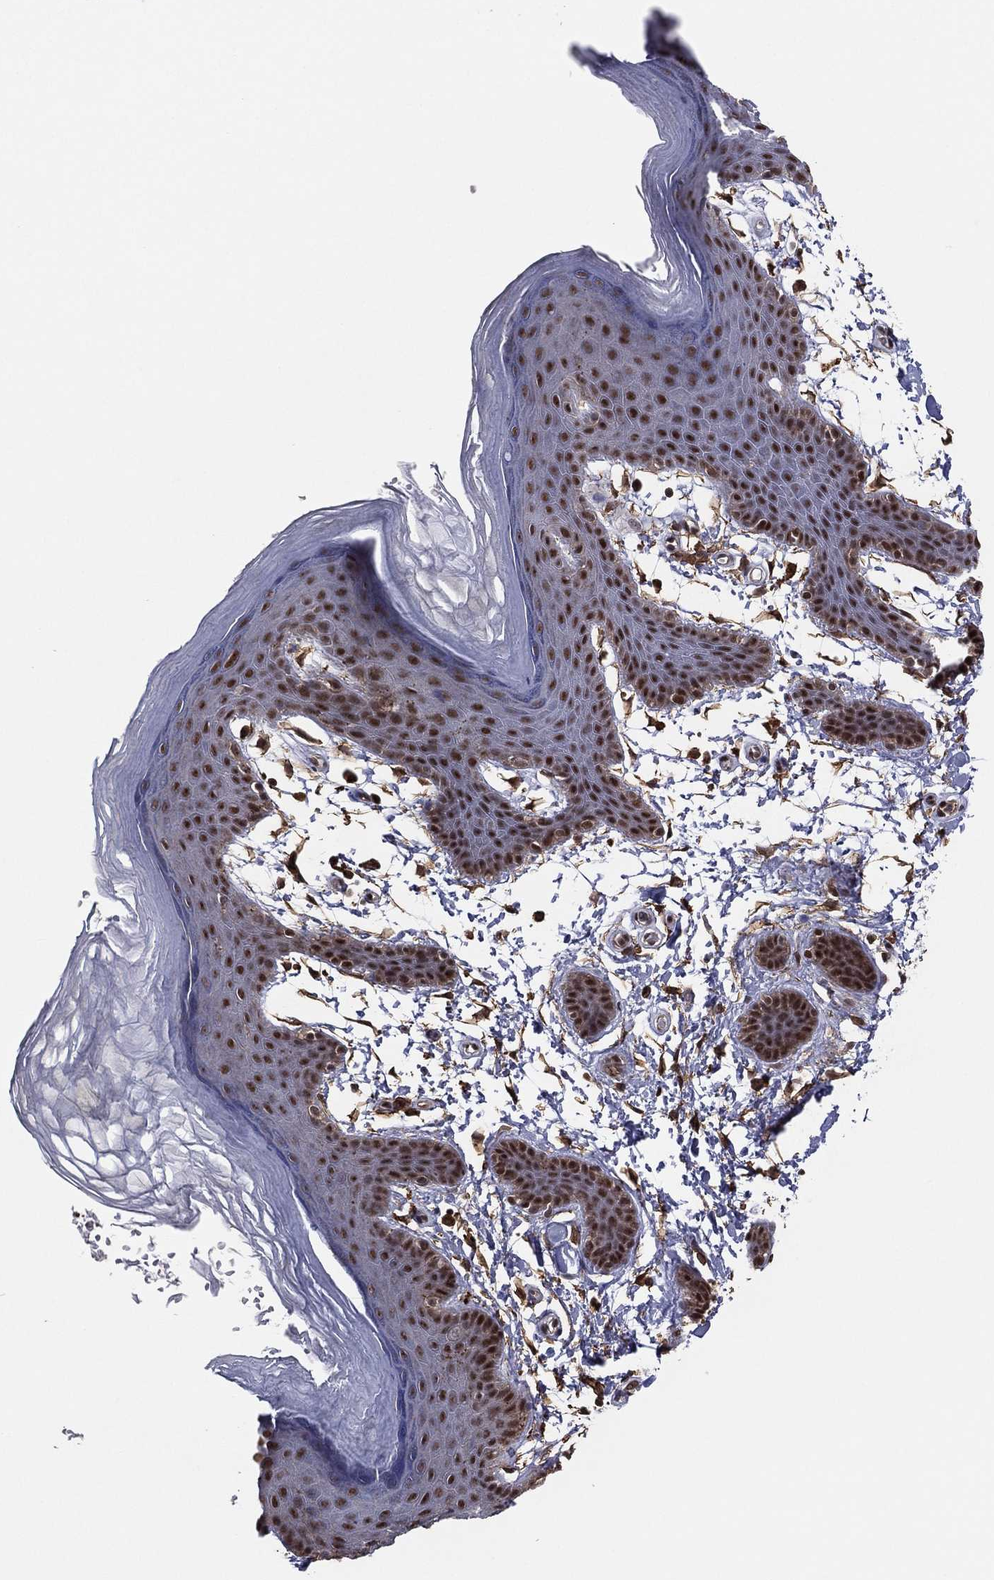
{"staining": {"intensity": "strong", "quantity": "25%-75%", "location": "nuclear"}, "tissue": "skin", "cell_type": "Epidermal cells", "image_type": "normal", "snomed": [{"axis": "morphology", "description": "Normal tissue, NOS"}, {"axis": "topography", "description": "Anal"}], "caption": "Unremarkable skin was stained to show a protein in brown. There is high levels of strong nuclear positivity in approximately 25%-75% of epidermal cells. The staining was performed using DAB (3,3'-diaminobenzidine), with brown indicating positive protein expression. Nuclei are stained blue with hematoxylin.", "gene": "GPALPP1", "patient": {"sex": "male", "age": 53}}